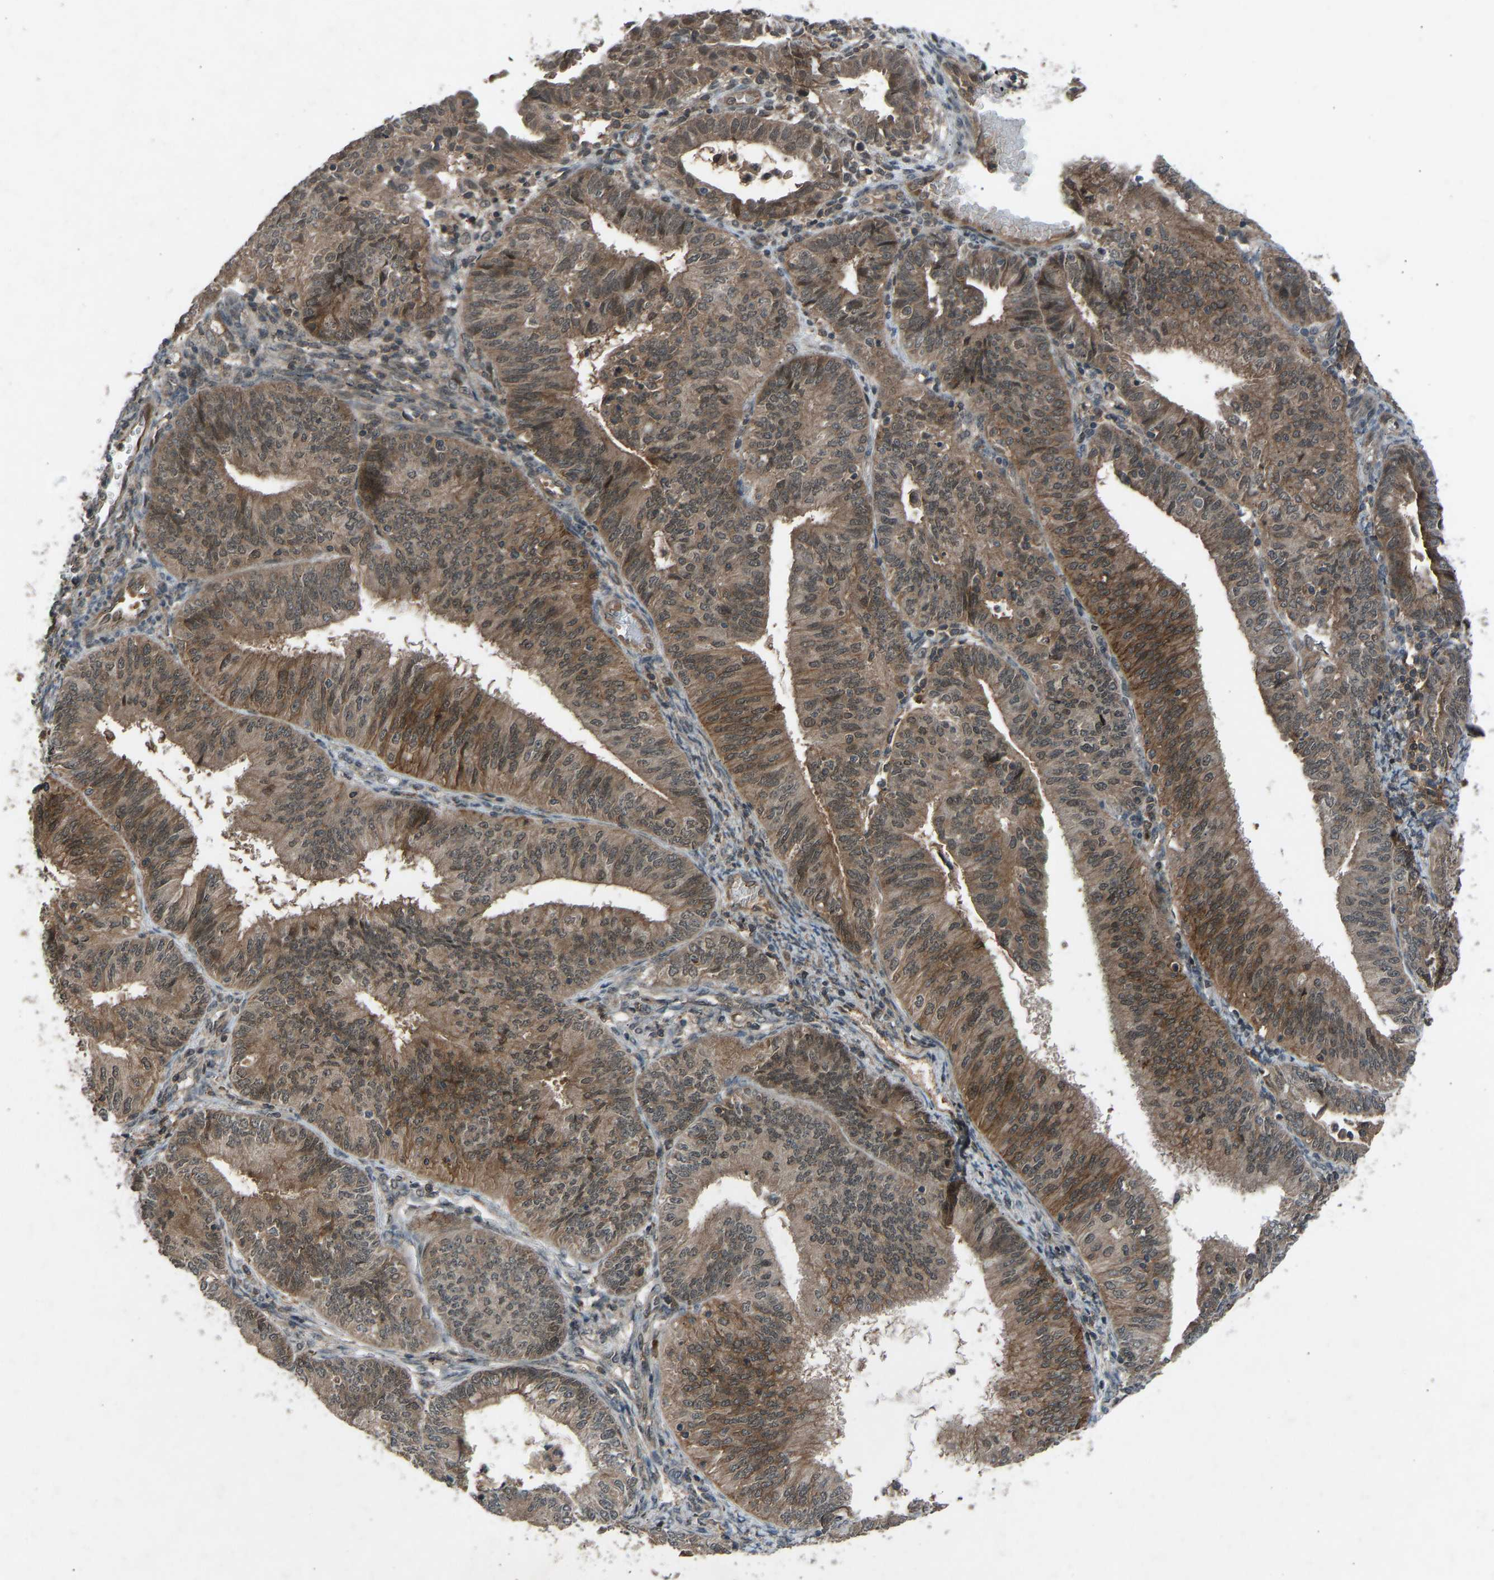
{"staining": {"intensity": "moderate", "quantity": ">75%", "location": "cytoplasmic/membranous"}, "tissue": "endometrial cancer", "cell_type": "Tumor cells", "image_type": "cancer", "snomed": [{"axis": "morphology", "description": "Adenocarcinoma, NOS"}, {"axis": "topography", "description": "Endometrium"}], "caption": "Endometrial cancer stained with immunohistochemistry exhibits moderate cytoplasmic/membranous positivity in approximately >75% of tumor cells.", "gene": "SLC43A1", "patient": {"sex": "female", "age": 58}}